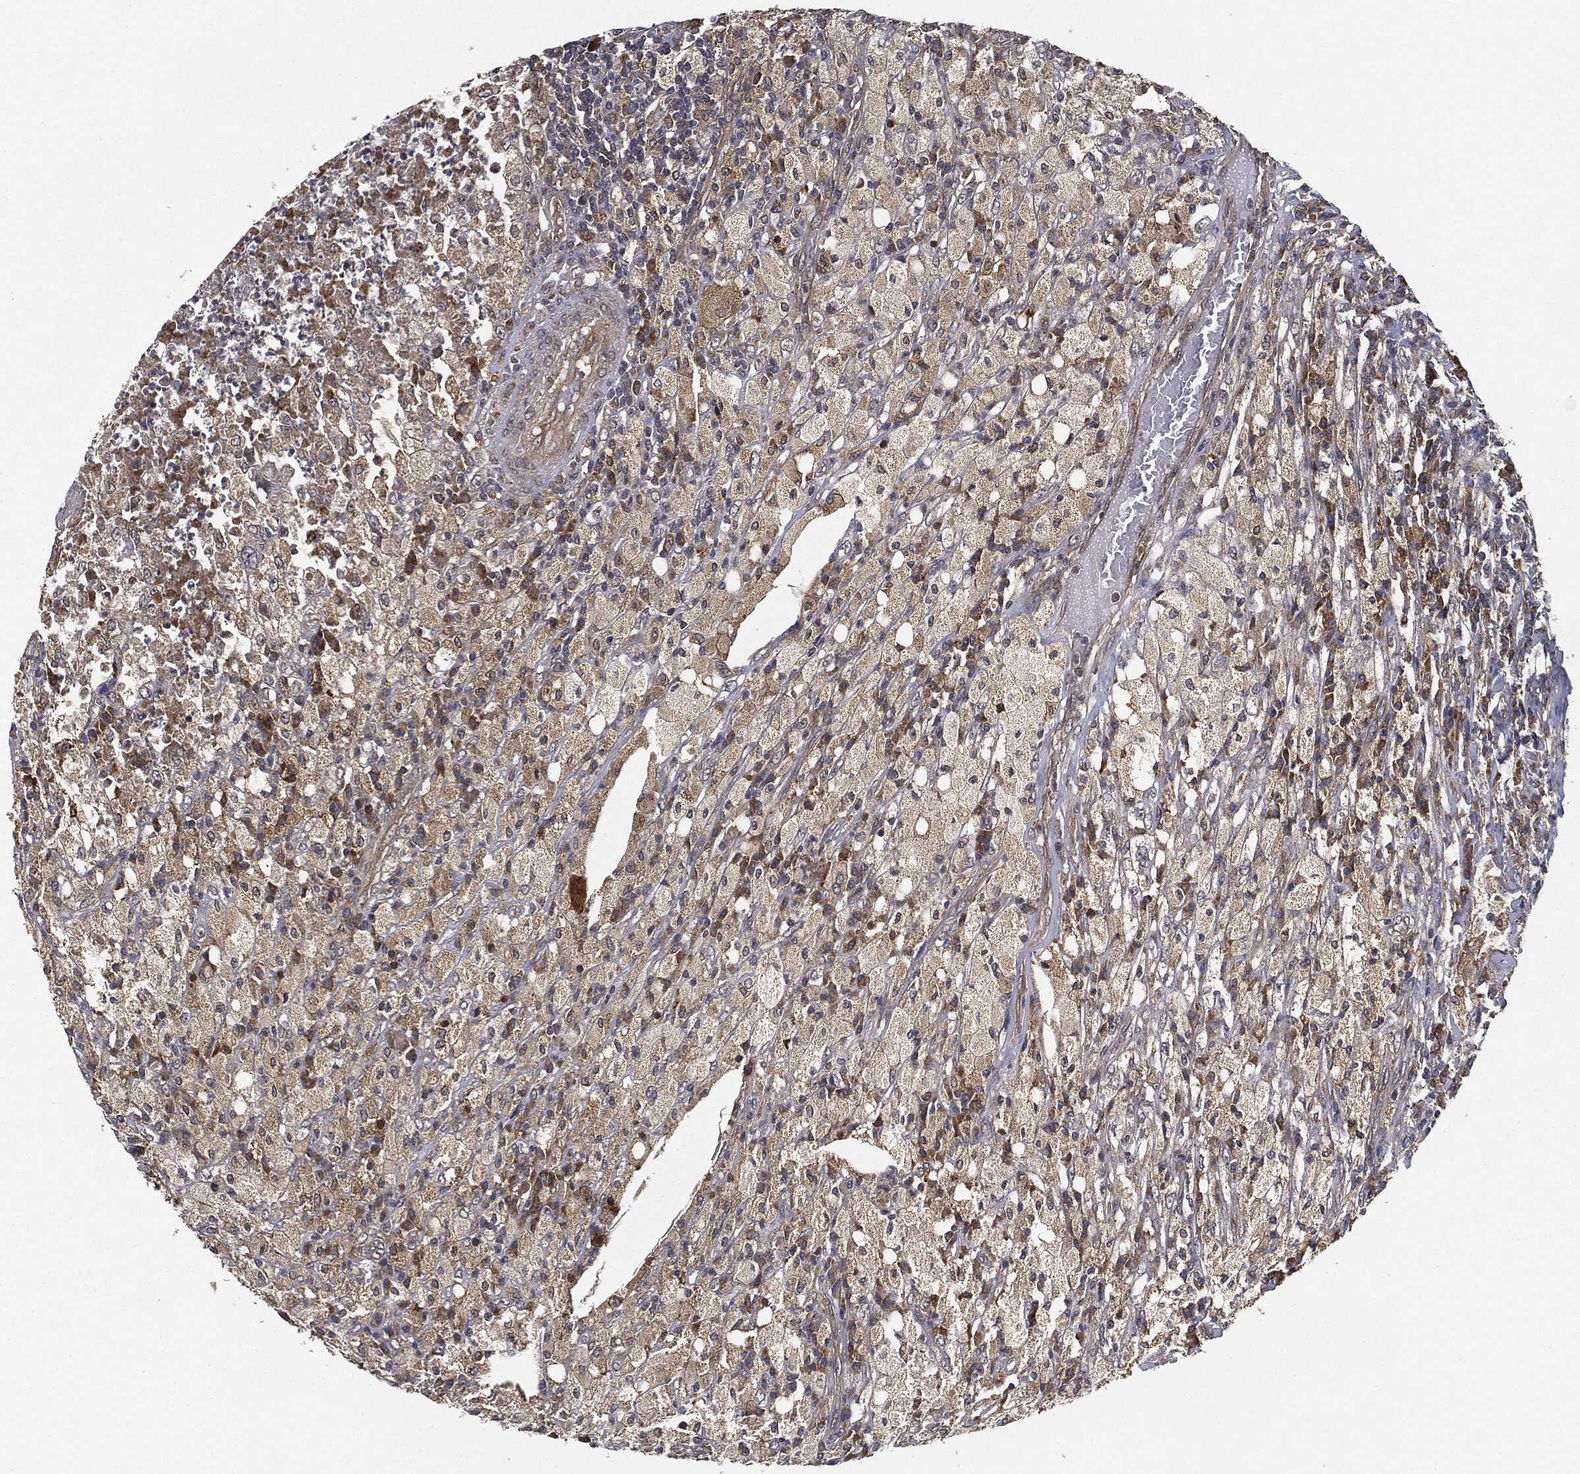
{"staining": {"intensity": "weak", "quantity": ">75%", "location": "cytoplasmic/membranous"}, "tissue": "testis cancer", "cell_type": "Tumor cells", "image_type": "cancer", "snomed": [{"axis": "morphology", "description": "Necrosis, NOS"}, {"axis": "morphology", "description": "Carcinoma, Embryonal, NOS"}, {"axis": "topography", "description": "Testis"}], "caption": "Protein expression analysis of testis embryonal carcinoma demonstrates weak cytoplasmic/membranous staining in approximately >75% of tumor cells.", "gene": "MIER2", "patient": {"sex": "male", "age": 19}}